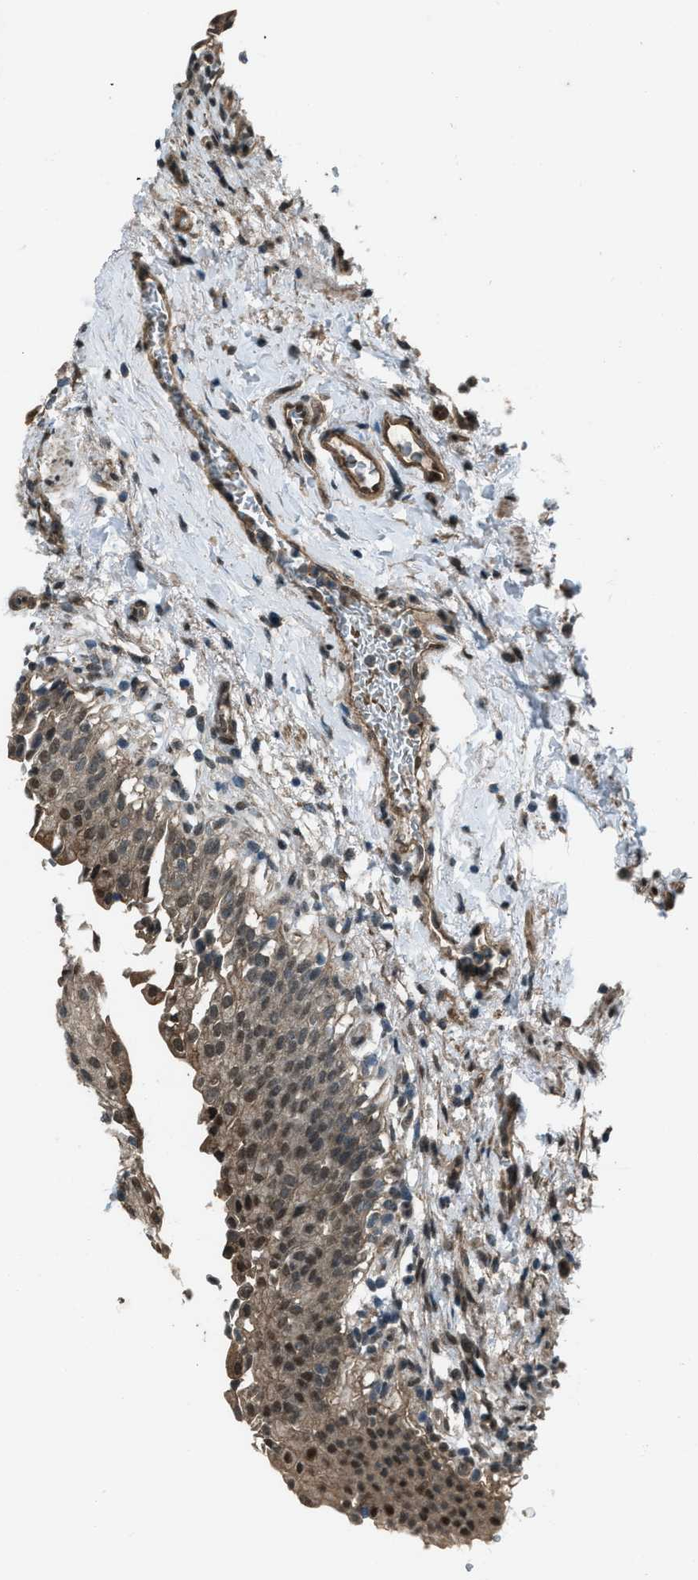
{"staining": {"intensity": "moderate", "quantity": "25%-75%", "location": "cytoplasmic/membranous,nuclear"}, "tissue": "urinary bladder", "cell_type": "Urothelial cells", "image_type": "normal", "snomed": [{"axis": "morphology", "description": "Normal tissue, NOS"}, {"axis": "topography", "description": "Urinary bladder"}], "caption": "Immunohistochemistry micrograph of unremarkable urinary bladder: urinary bladder stained using immunohistochemistry reveals medium levels of moderate protein expression localized specifically in the cytoplasmic/membranous,nuclear of urothelial cells, appearing as a cytoplasmic/membranous,nuclear brown color.", "gene": "SVIL", "patient": {"sex": "female", "age": 60}}